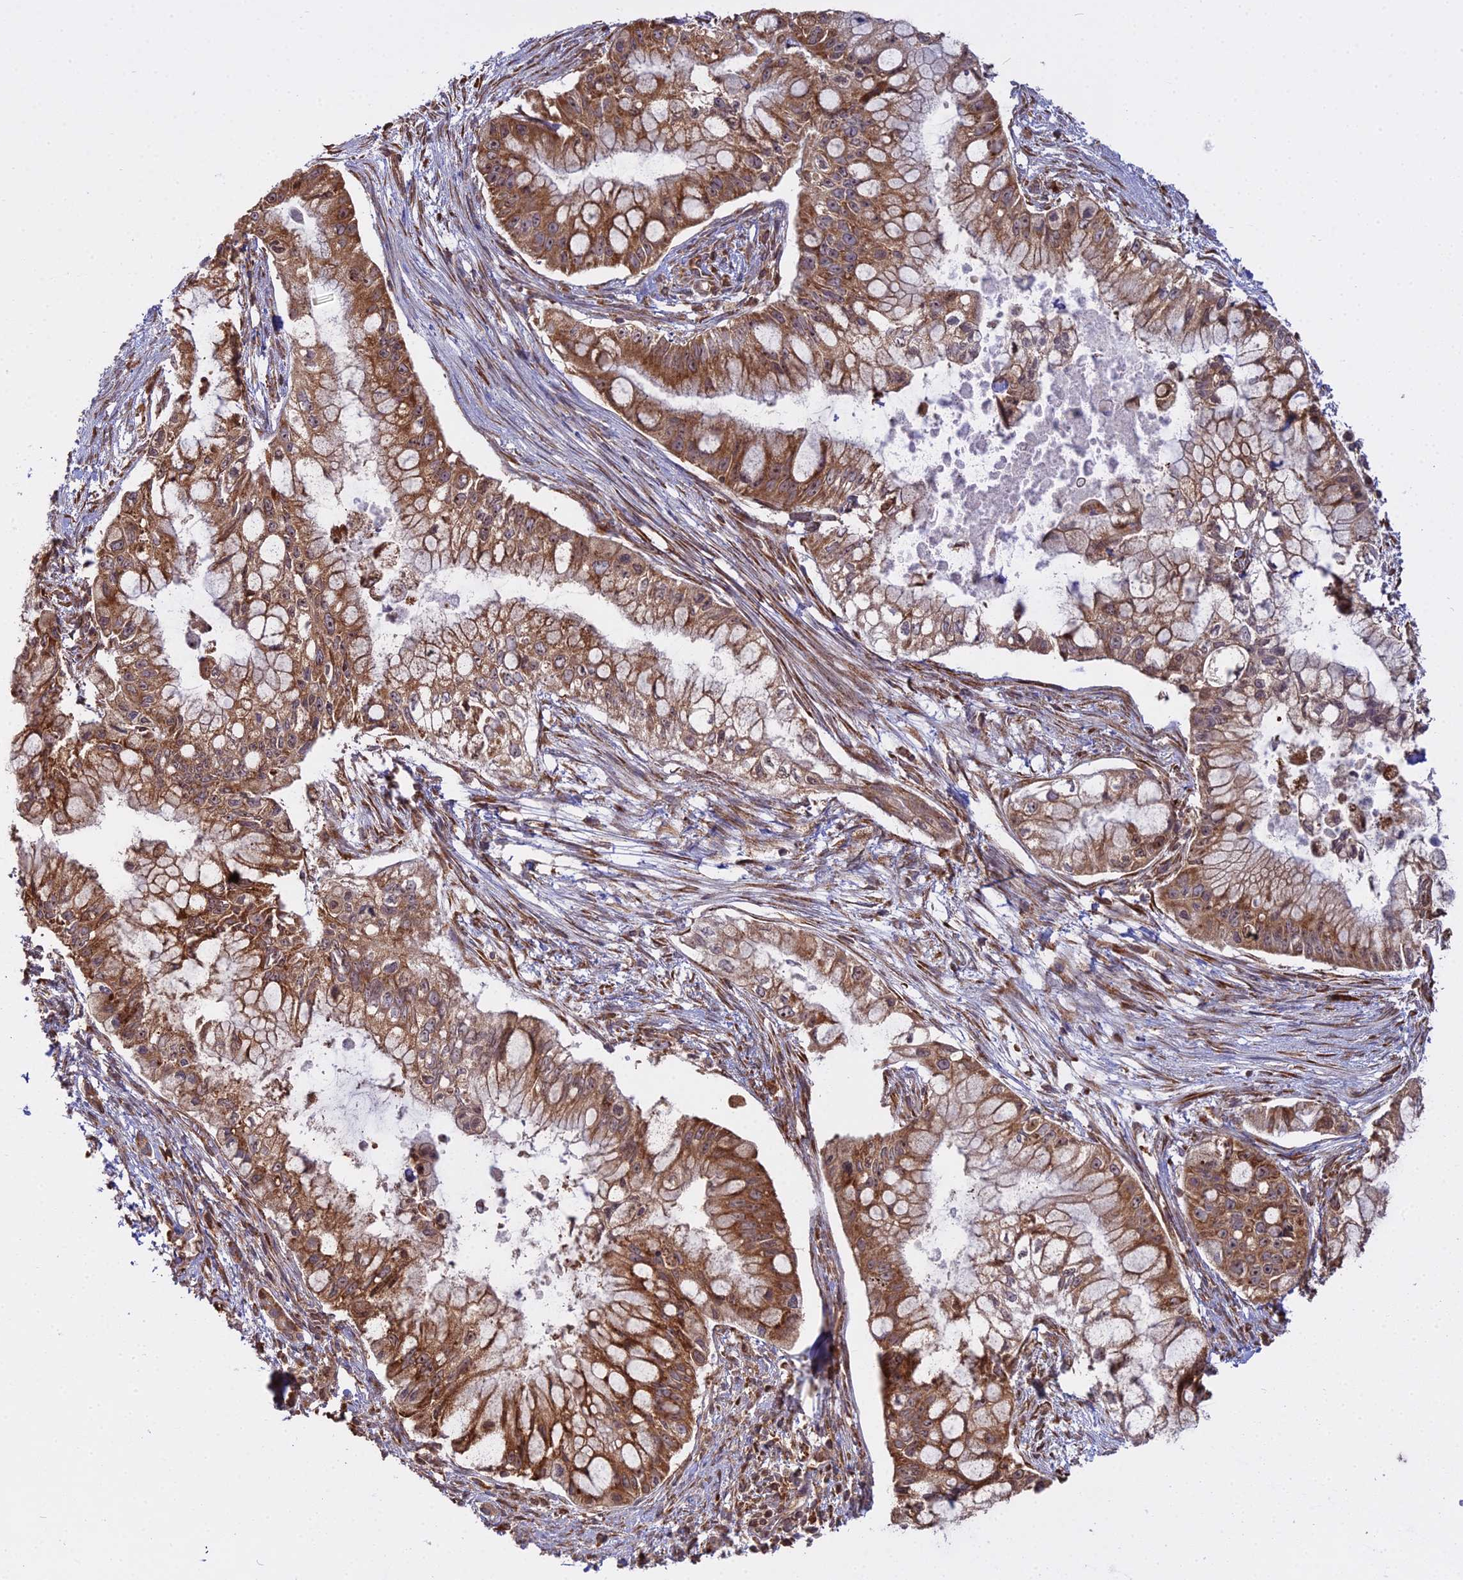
{"staining": {"intensity": "moderate", "quantity": ">75%", "location": "cytoplasmic/membranous"}, "tissue": "pancreatic cancer", "cell_type": "Tumor cells", "image_type": "cancer", "snomed": [{"axis": "morphology", "description": "Adenocarcinoma, NOS"}, {"axis": "topography", "description": "Pancreas"}], "caption": "A histopathology image of human pancreatic adenocarcinoma stained for a protein shows moderate cytoplasmic/membranous brown staining in tumor cells.", "gene": "RPL26", "patient": {"sex": "male", "age": 48}}